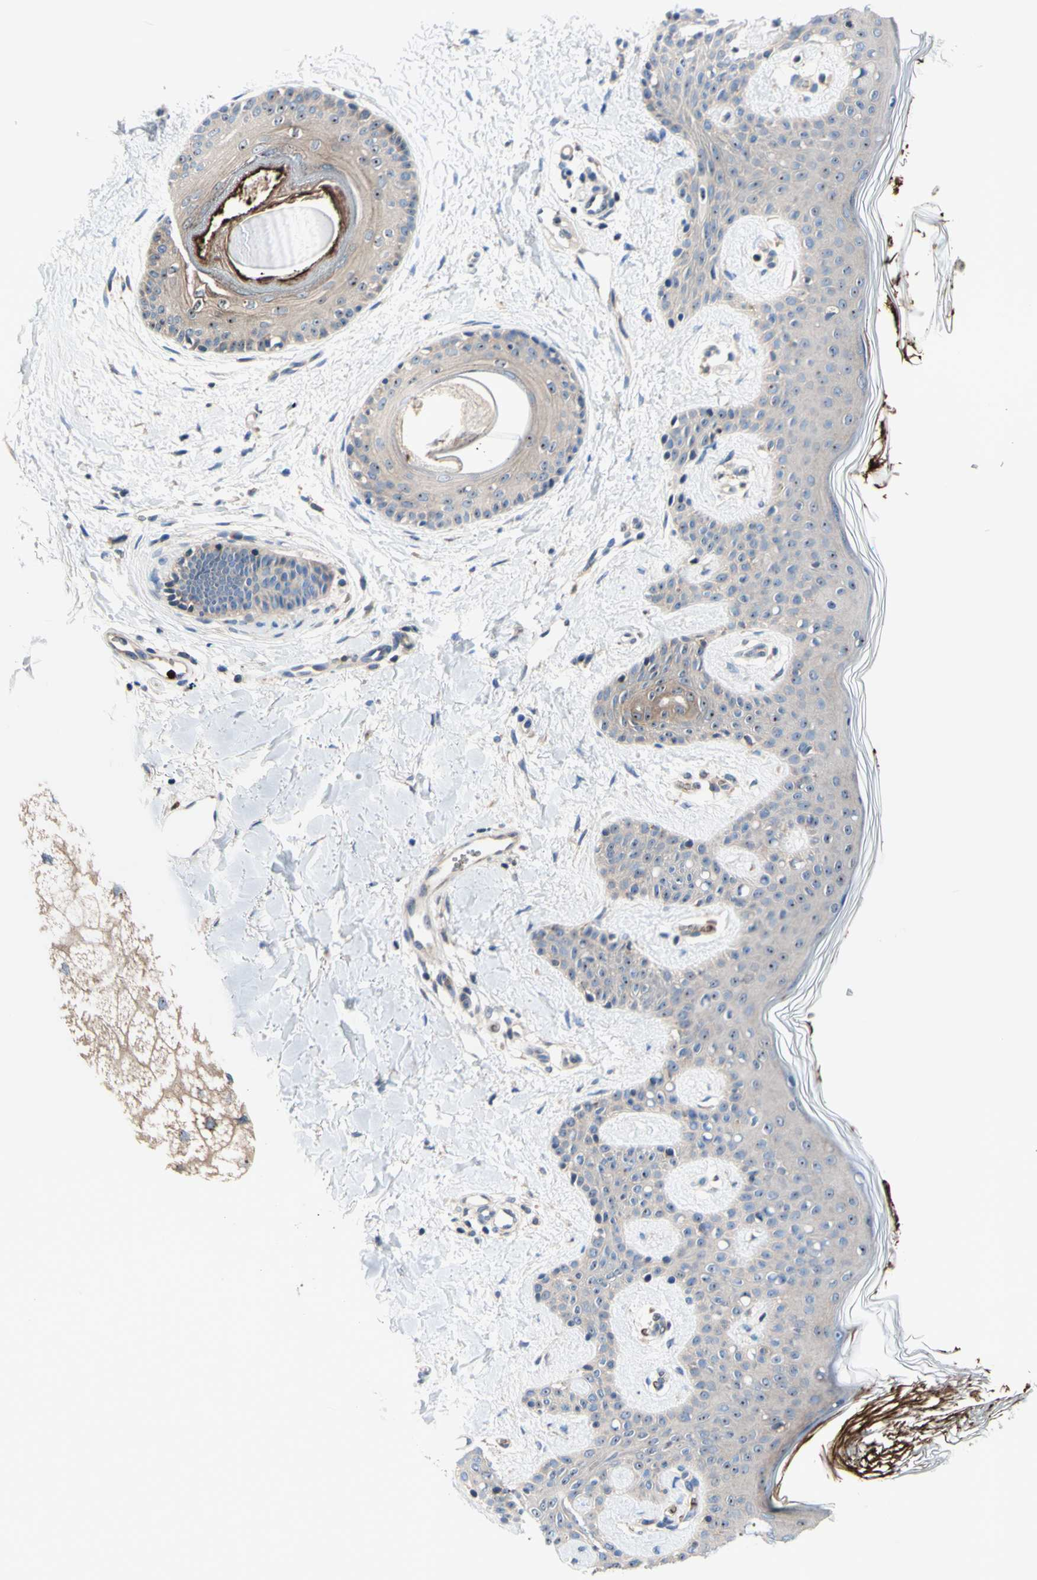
{"staining": {"intensity": "moderate", "quantity": "25%-75%", "location": "cytoplasmic/membranous,nuclear"}, "tissue": "skin", "cell_type": "Fibroblasts", "image_type": "normal", "snomed": [{"axis": "morphology", "description": "Normal tissue, NOS"}, {"axis": "topography", "description": "Skin"}], "caption": "IHC (DAB) staining of benign human skin shows moderate cytoplasmic/membranous,nuclear protein staining in approximately 25%-75% of fibroblasts. (DAB IHC with brightfield microscopy, high magnification).", "gene": "USP9X", "patient": {"sex": "male", "age": 16}}